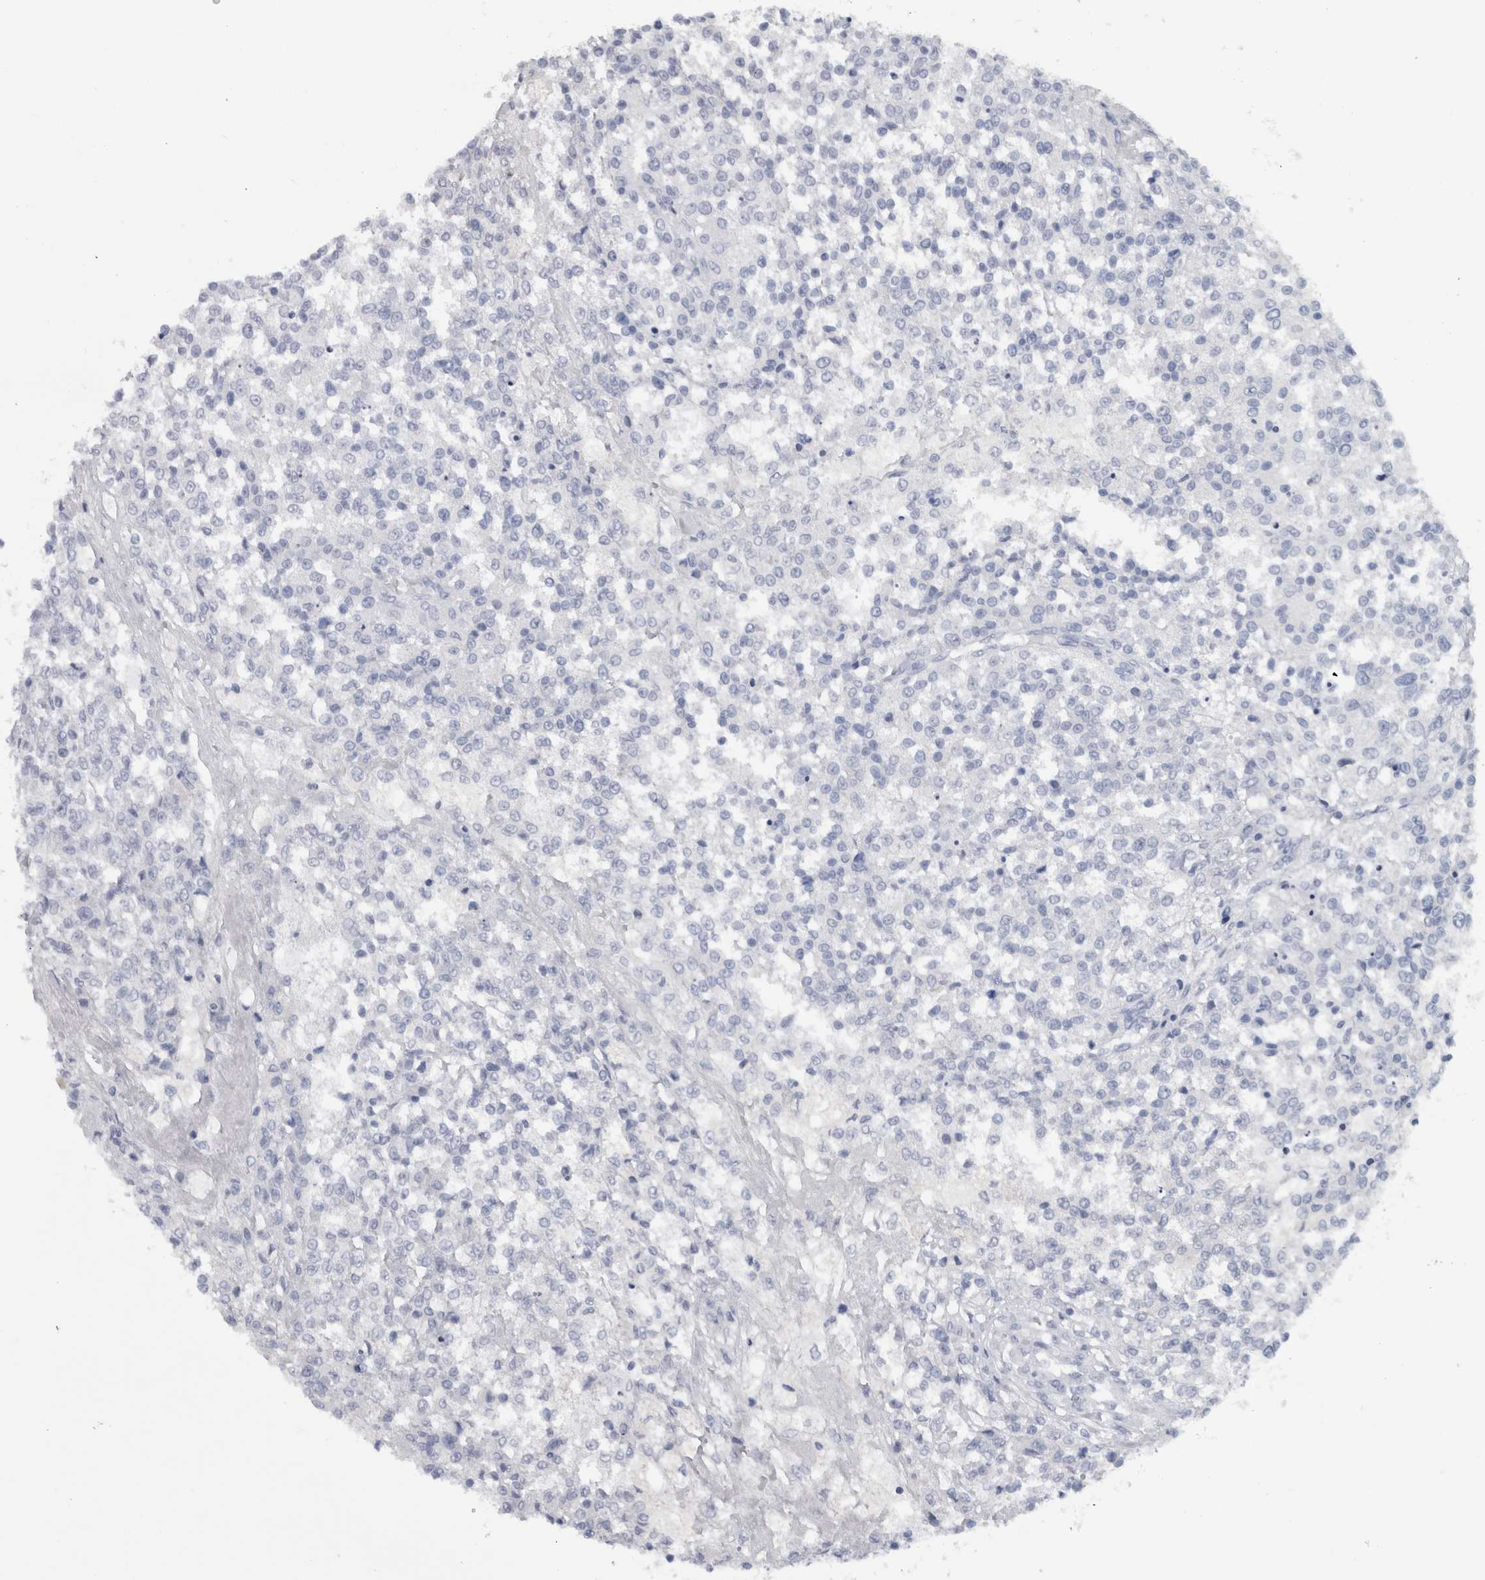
{"staining": {"intensity": "negative", "quantity": "none", "location": "none"}, "tissue": "testis cancer", "cell_type": "Tumor cells", "image_type": "cancer", "snomed": [{"axis": "morphology", "description": "Seminoma, NOS"}, {"axis": "topography", "description": "Testis"}], "caption": "Immunohistochemistry (IHC) image of neoplastic tissue: testis cancer stained with DAB exhibits no significant protein staining in tumor cells.", "gene": "MSMB", "patient": {"sex": "male", "age": 59}}